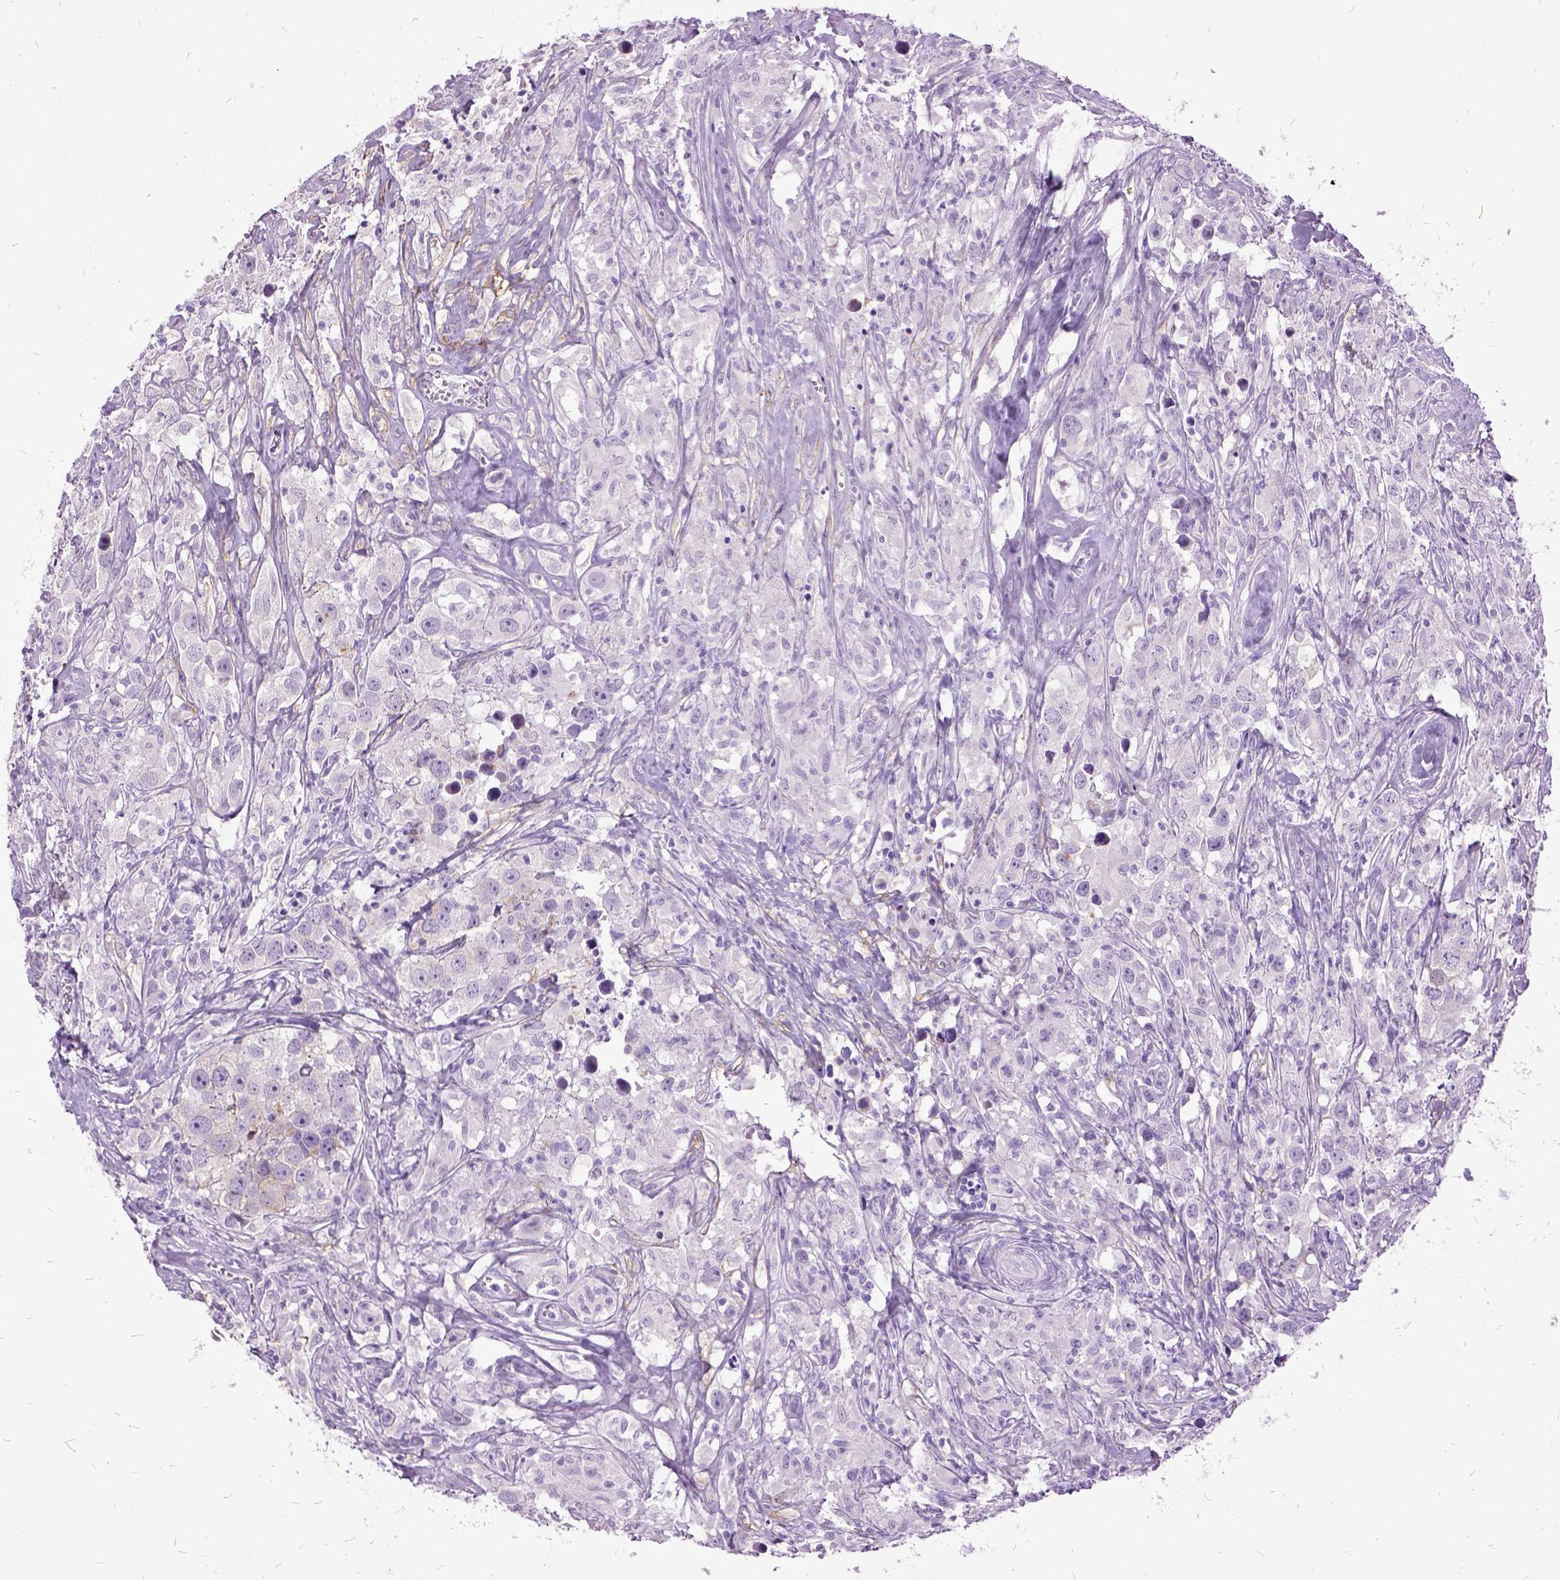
{"staining": {"intensity": "negative", "quantity": "none", "location": "none"}, "tissue": "testis cancer", "cell_type": "Tumor cells", "image_type": "cancer", "snomed": [{"axis": "morphology", "description": "Seminoma, NOS"}, {"axis": "topography", "description": "Testis"}], "caption": "The image demonstrates no staining of tumor cells in testis cancer (seminoma).", "gene": "MME", "patient": {"sex": "male", "age": 49}}